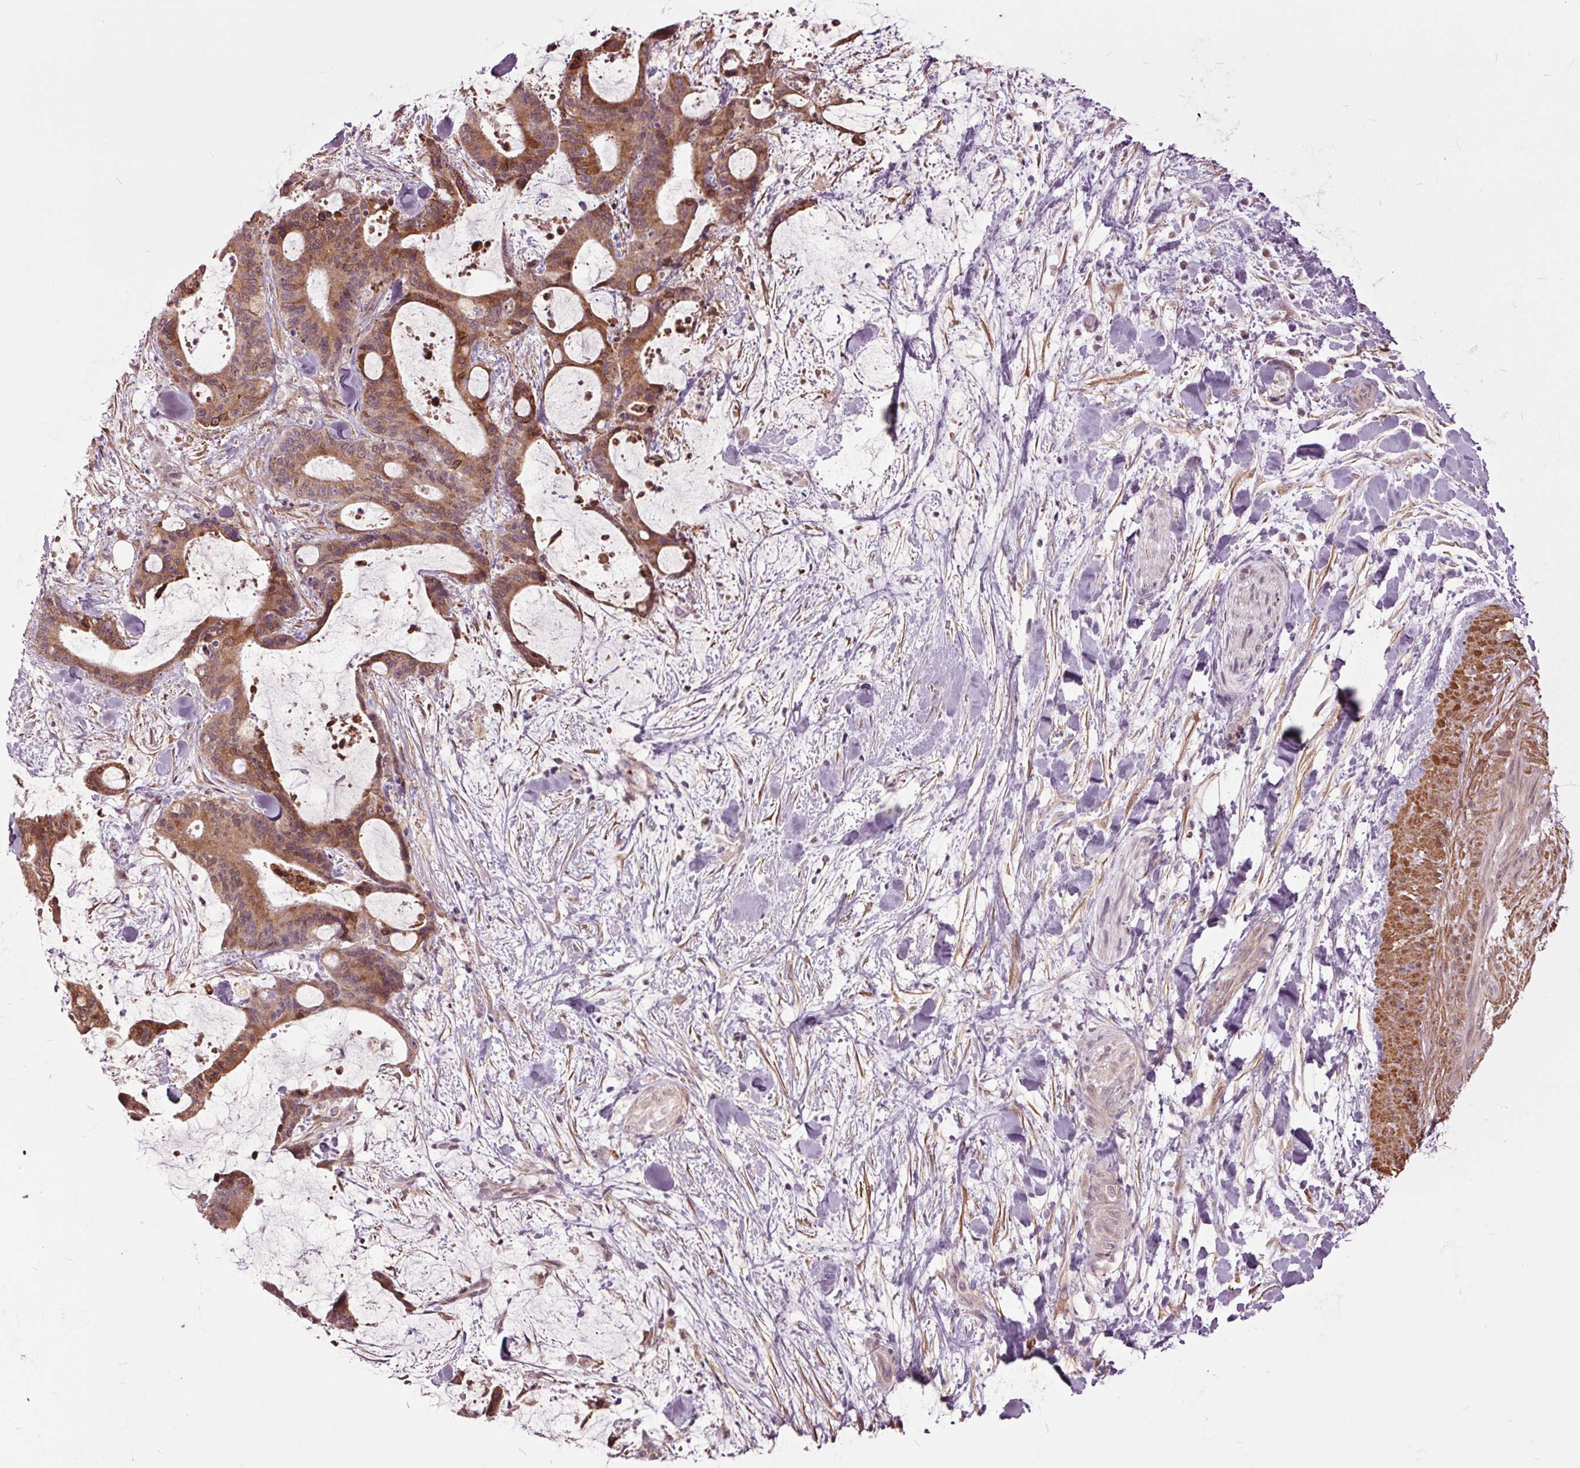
{"staining": {"intensity": "moderate", "quantity": ">75%", "location": "cytoplasmic/membranous"}, "tissue": "liver cancer", "cell_type": "Tumor cells", "image_type": "cancer", "snomed": [{"axis": "morphology", "description": "Cholangiocarcinoma"}, {"axis": "topography", "description": "Liver"}], "caption": "Liver cancer stained for a protein (brown) exhibits moderate cytoplasmic/membranous positive expression in approximately >75% of tumor cells.", "gene": "HAUS5", "patient": {"sex": "female", "age": 73}}